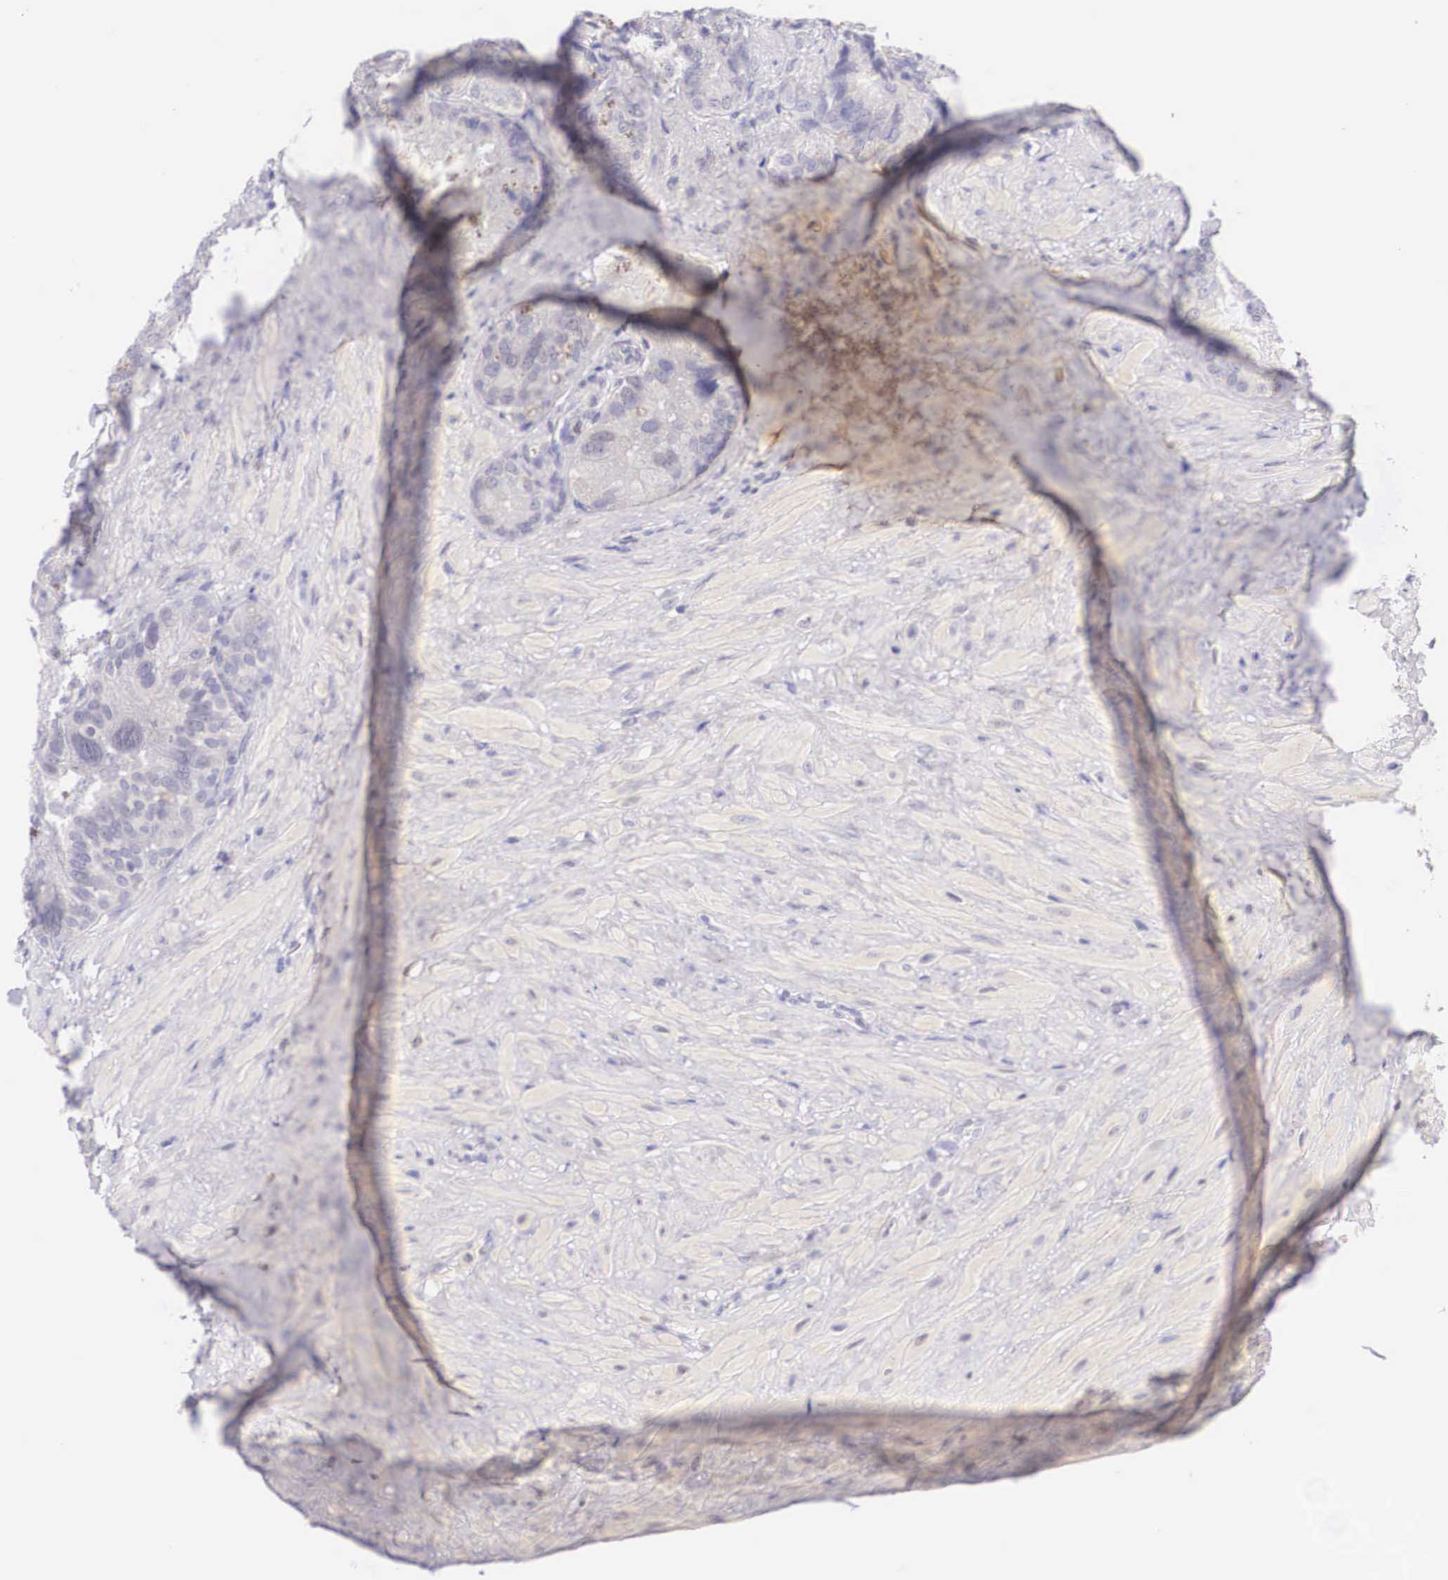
{"staining": {"intensity": "negative", "quantity": "none", "location": "none"}, "tissue": "seminal vesicle", "cell_type": "Glandular cells", "image_type": "normal", "snomed": [{"axis": "morphology", "description": "Normal tissue, NOS"}, {"axis": "topography", "description": "Seminal veicle"}], "caption": "Immunohistochemistry (IHC) micrograph of benign seminal vesicle stained for a protein (brown), which exhibits no staining in glandular cells.", "gene": "BCL6", "patient": {"sex": "male", "age": 69}}